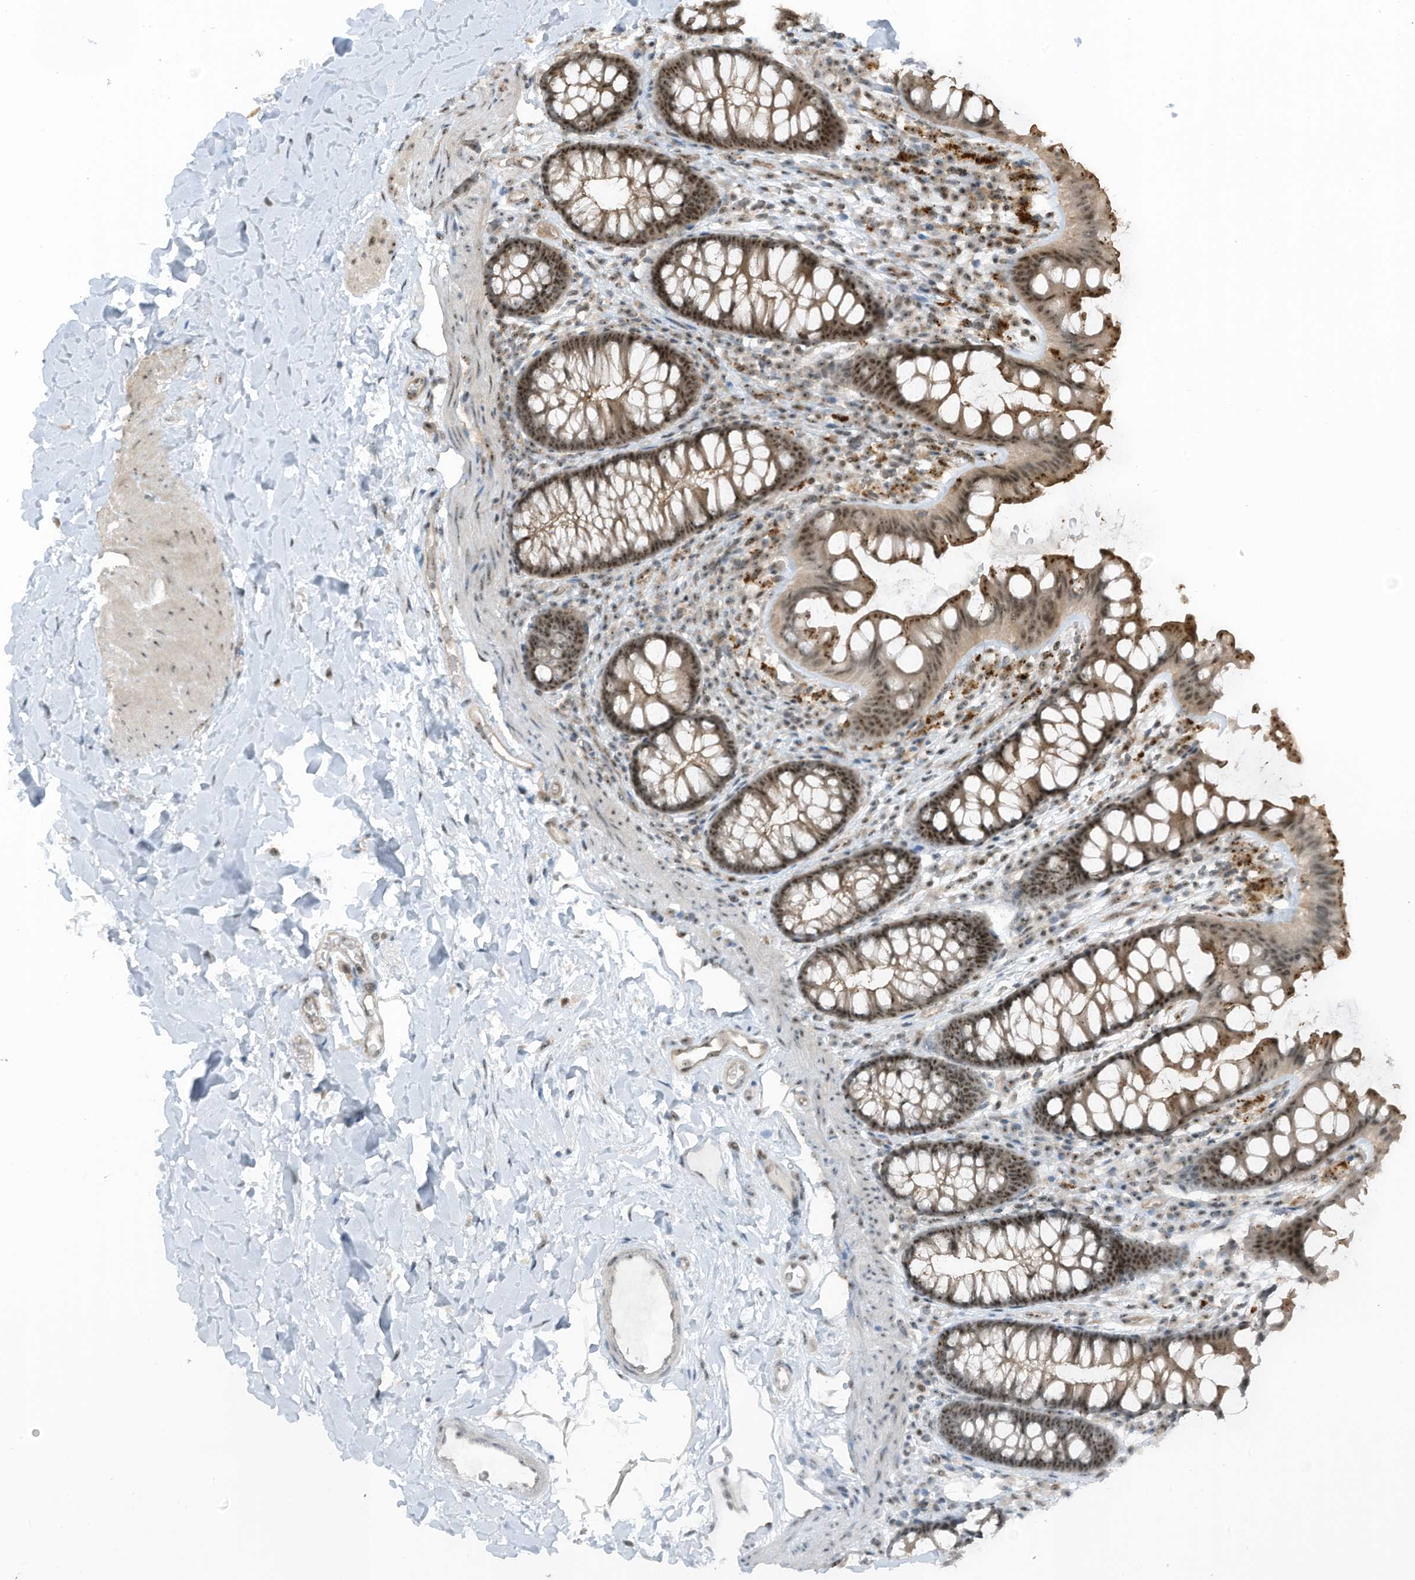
{"staining": {"intensity": "moderate", "quantity": "25%-75%", "location": "nuclear"}, "tissue": "colon", "cell_type": "Endothelial cells", "image_type": "normal", "snomed": [{"axis": "morphology", "description": "Normal tissue, NOS"}, {"axis": "topography", "description": "Colon"}], "caption": "Colon stained with DAB immunohistochemistry (IHC) demonstrates medium levels of moderate nuclear expression in approximately 25%-75% of endothelial cells.", "gene": "UTP3", "patient": {"sex": "female", "age": 62}}